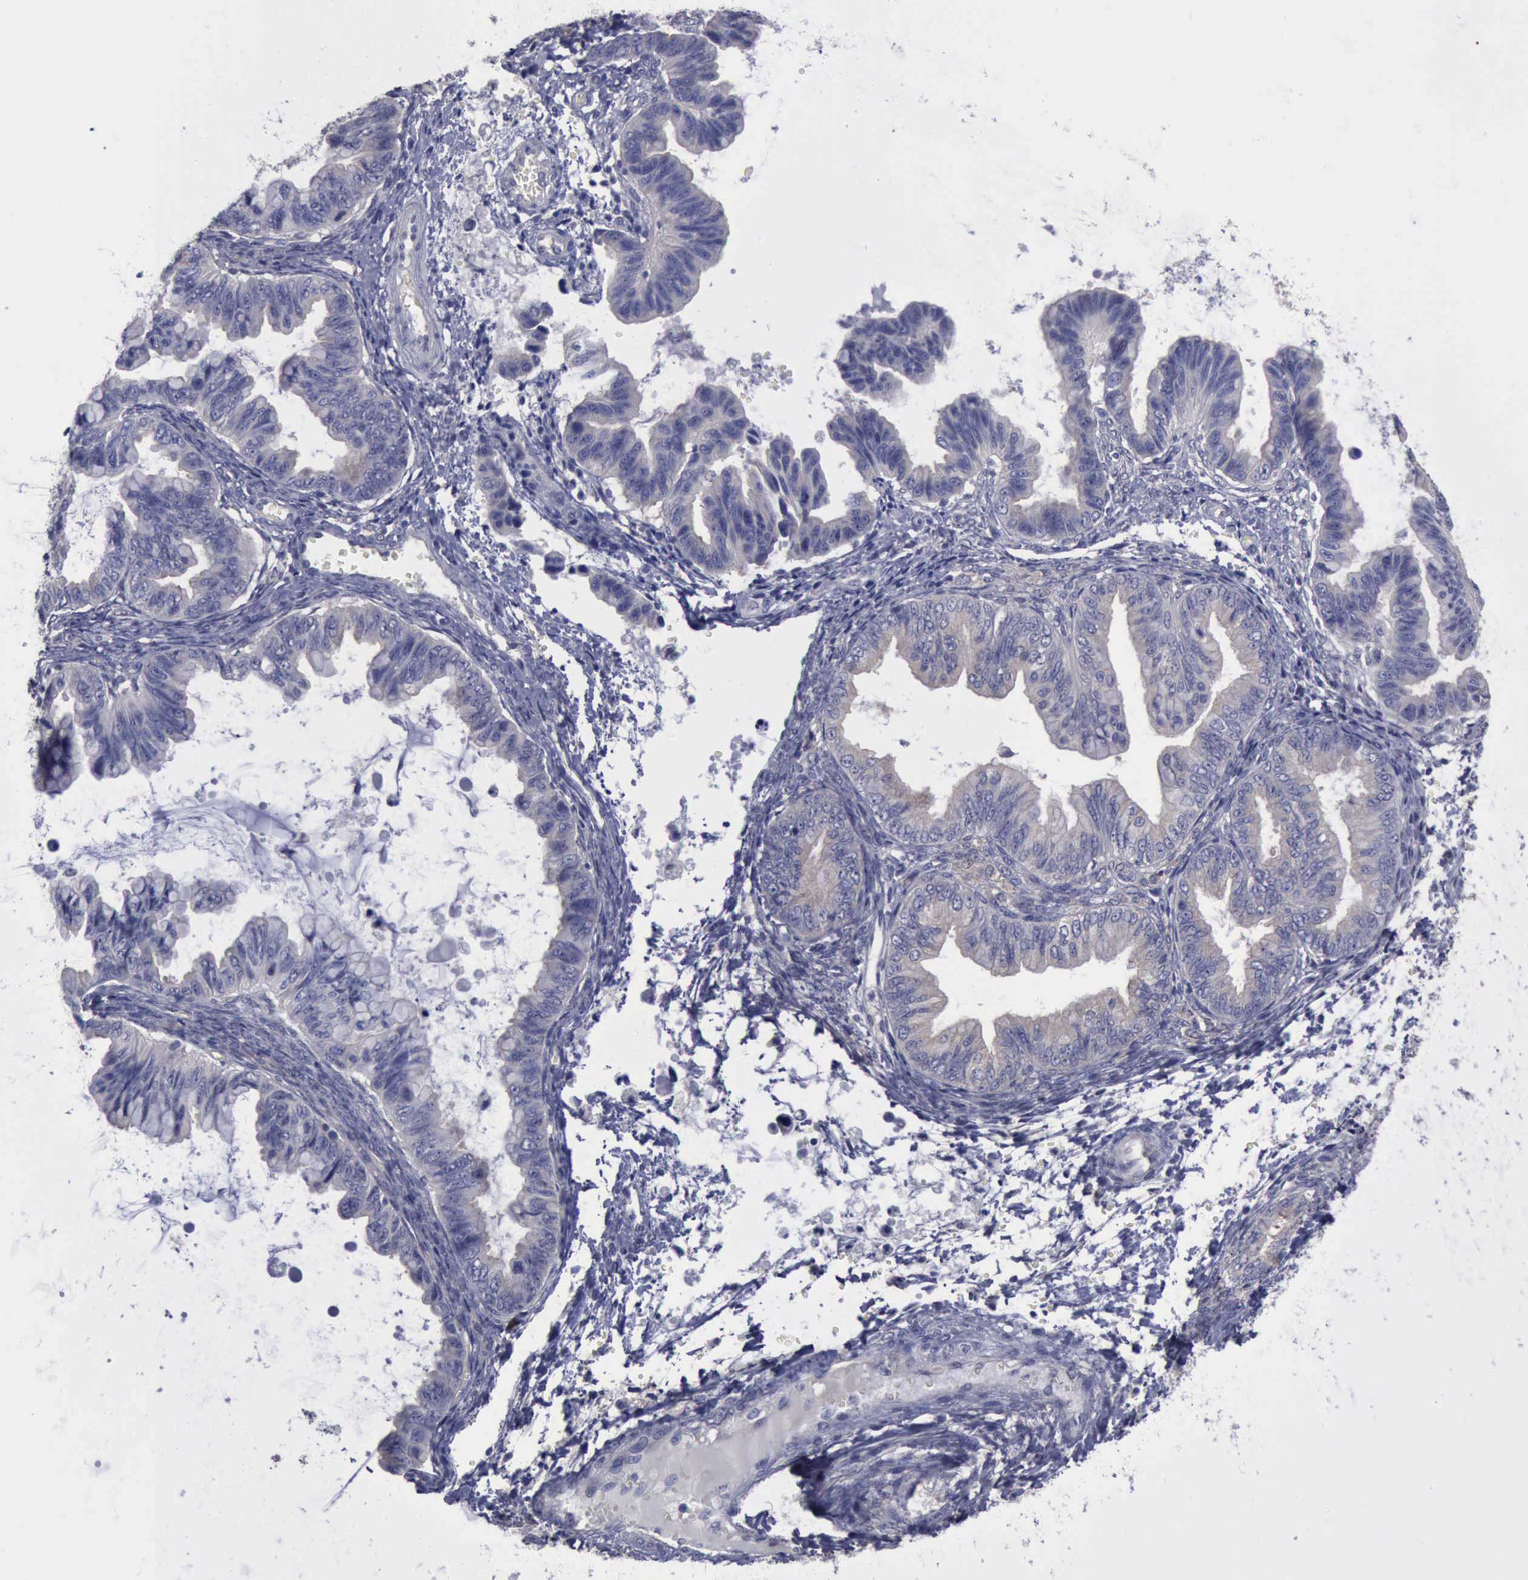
{"staining": {"intensity": "negative", "quantity": "none", "location": "none"}, "tissue": "ovarian cancer", "cell_type": "Tumor cells", "image_type": "cancer", "snomed": [{"axis": "morphology", "description": "Cystadenocarcinoma, mucinous, NOS"}, {"axis": "topography", "description": "Ovary"}], "caption": "High power microscopy histopathology image of an IHC image of ovarian cancer, revealing no significant staining in tumor cells.", "gene": "PHKA1", "patient": {"sex": "female", "age": 36}}